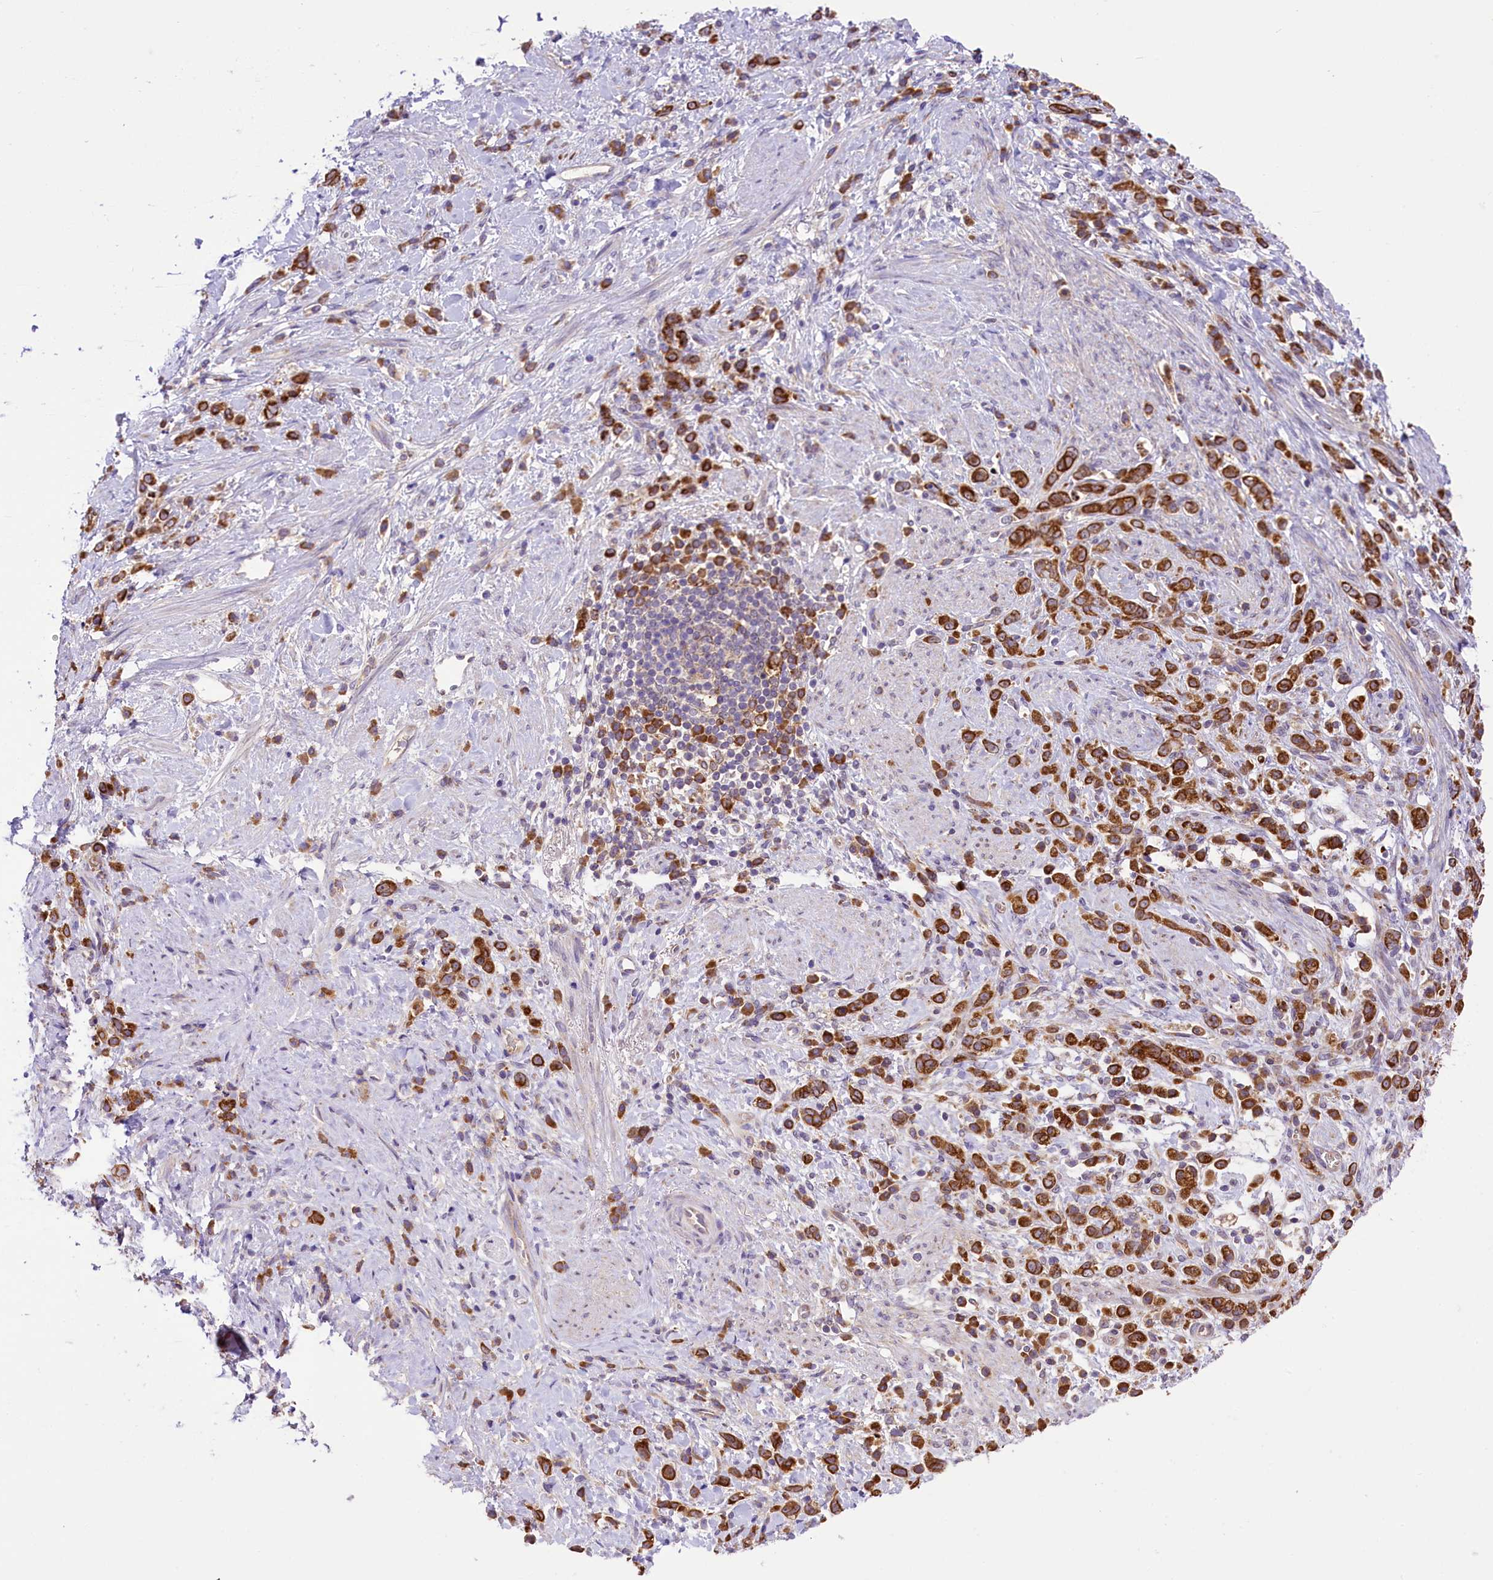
{"staining": {"intensity": "strong", "quantity": ">75%", "location": "cytoplasmic/membranous"}, "tissue": "stomach cancer", "cell_type": "Tumor cells", "image_type": "cancer", "snomed": [{"axis": "morphology", "description": "Adenocarcinoma, NOS"}, {"axis": "topography", "description": "Stomach"}], "caption": "Human adenocarcinoma (stomach) stained with a protein marker demonstrates strong staining in tumor cells.", "gene": "LARP4", "patient": {"sex": "female", "age": 60}}